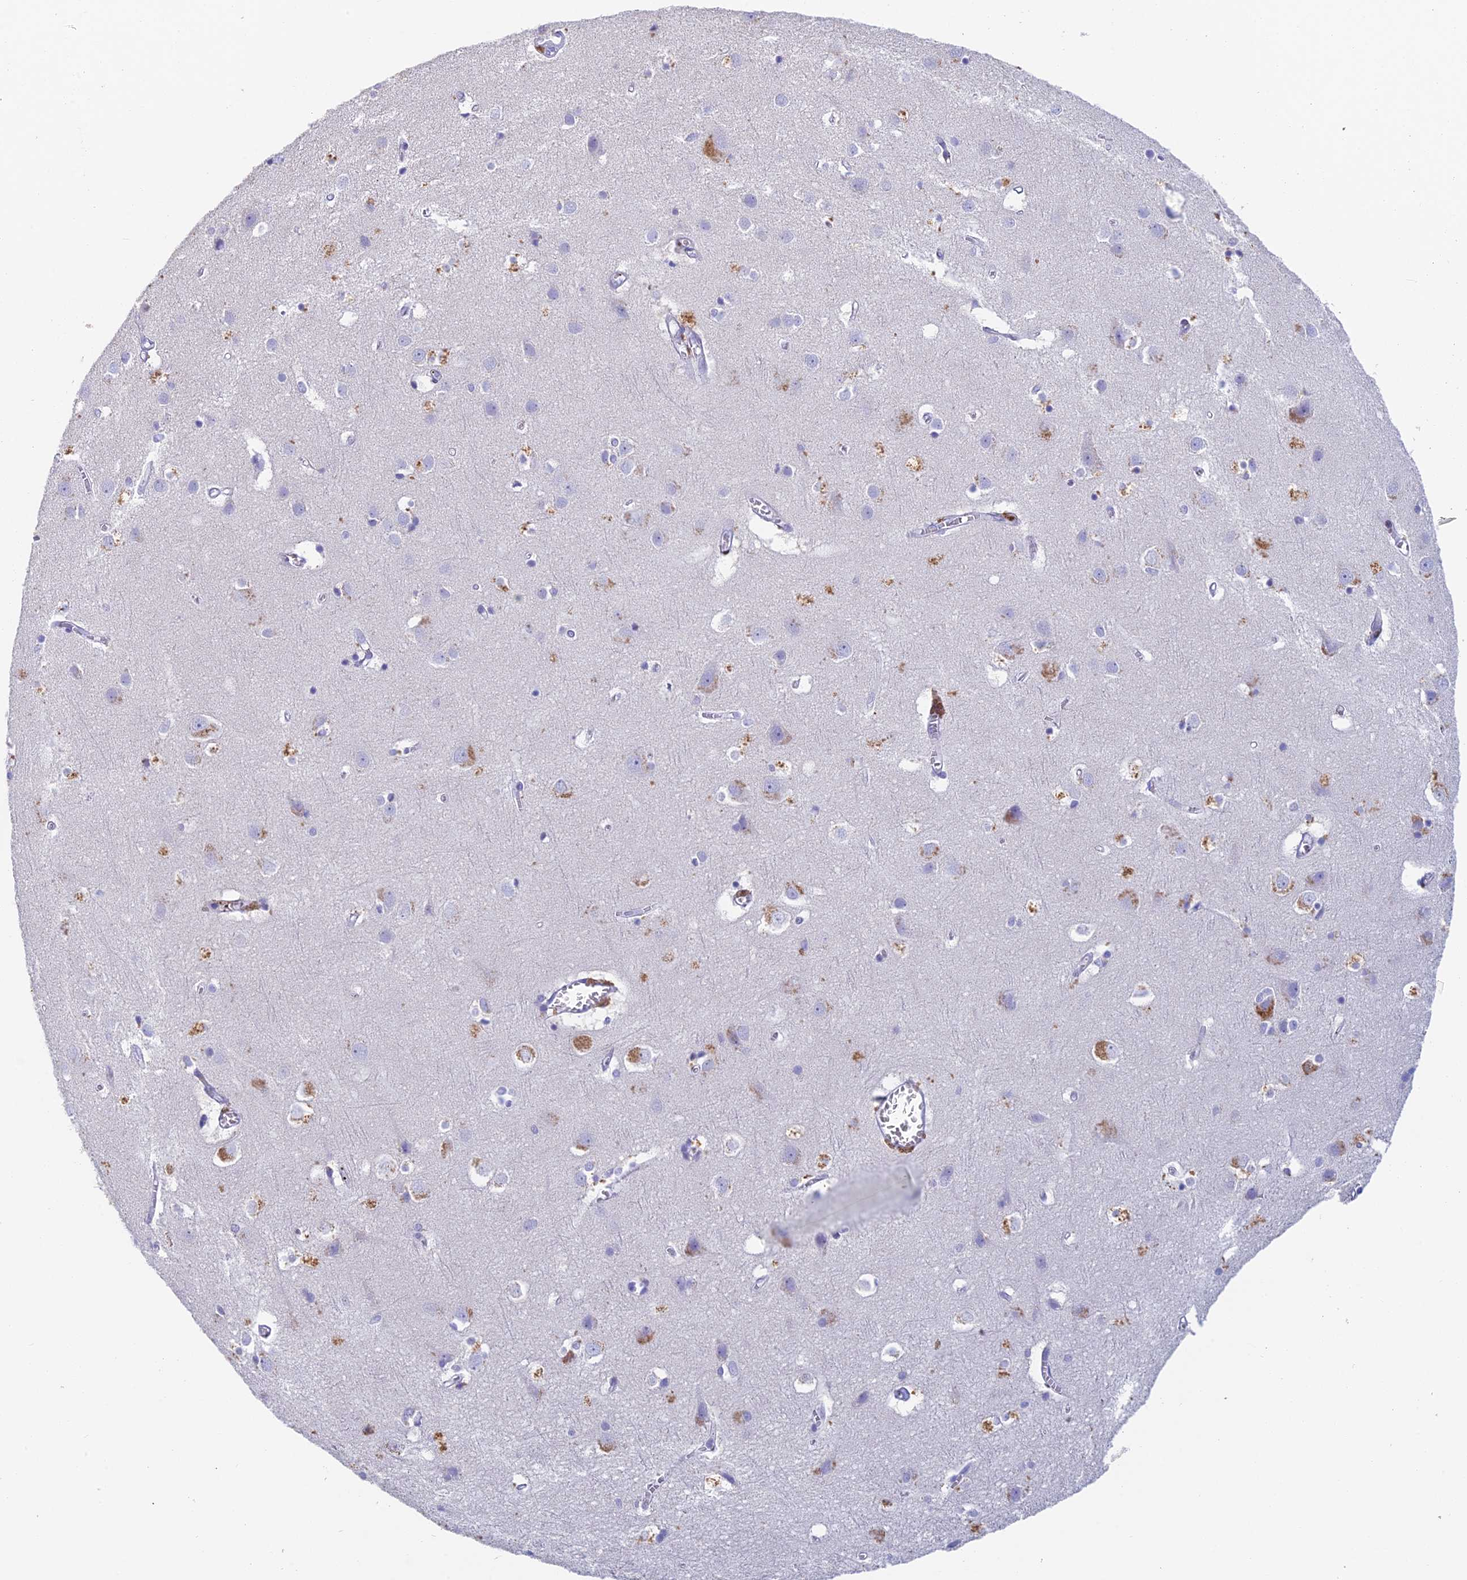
{"staining": {"intensity": "negative", "quantity": "none", "location": "none"}, "tissue": "cerebral cortex", "cell_type": "Endothelial cells", "image_type": "normal", "snomed": [{"axis": "morphology", "description": "Normal tissue, NOS"}, {"axis": "topography", "description": "Cerebral cortex"}], "caption": "The histopathology image displays no significant staining in endothelial cells of cerebral cortex.", "gene": "REXO5", "patient": {"sex": "male", "age": 54}}